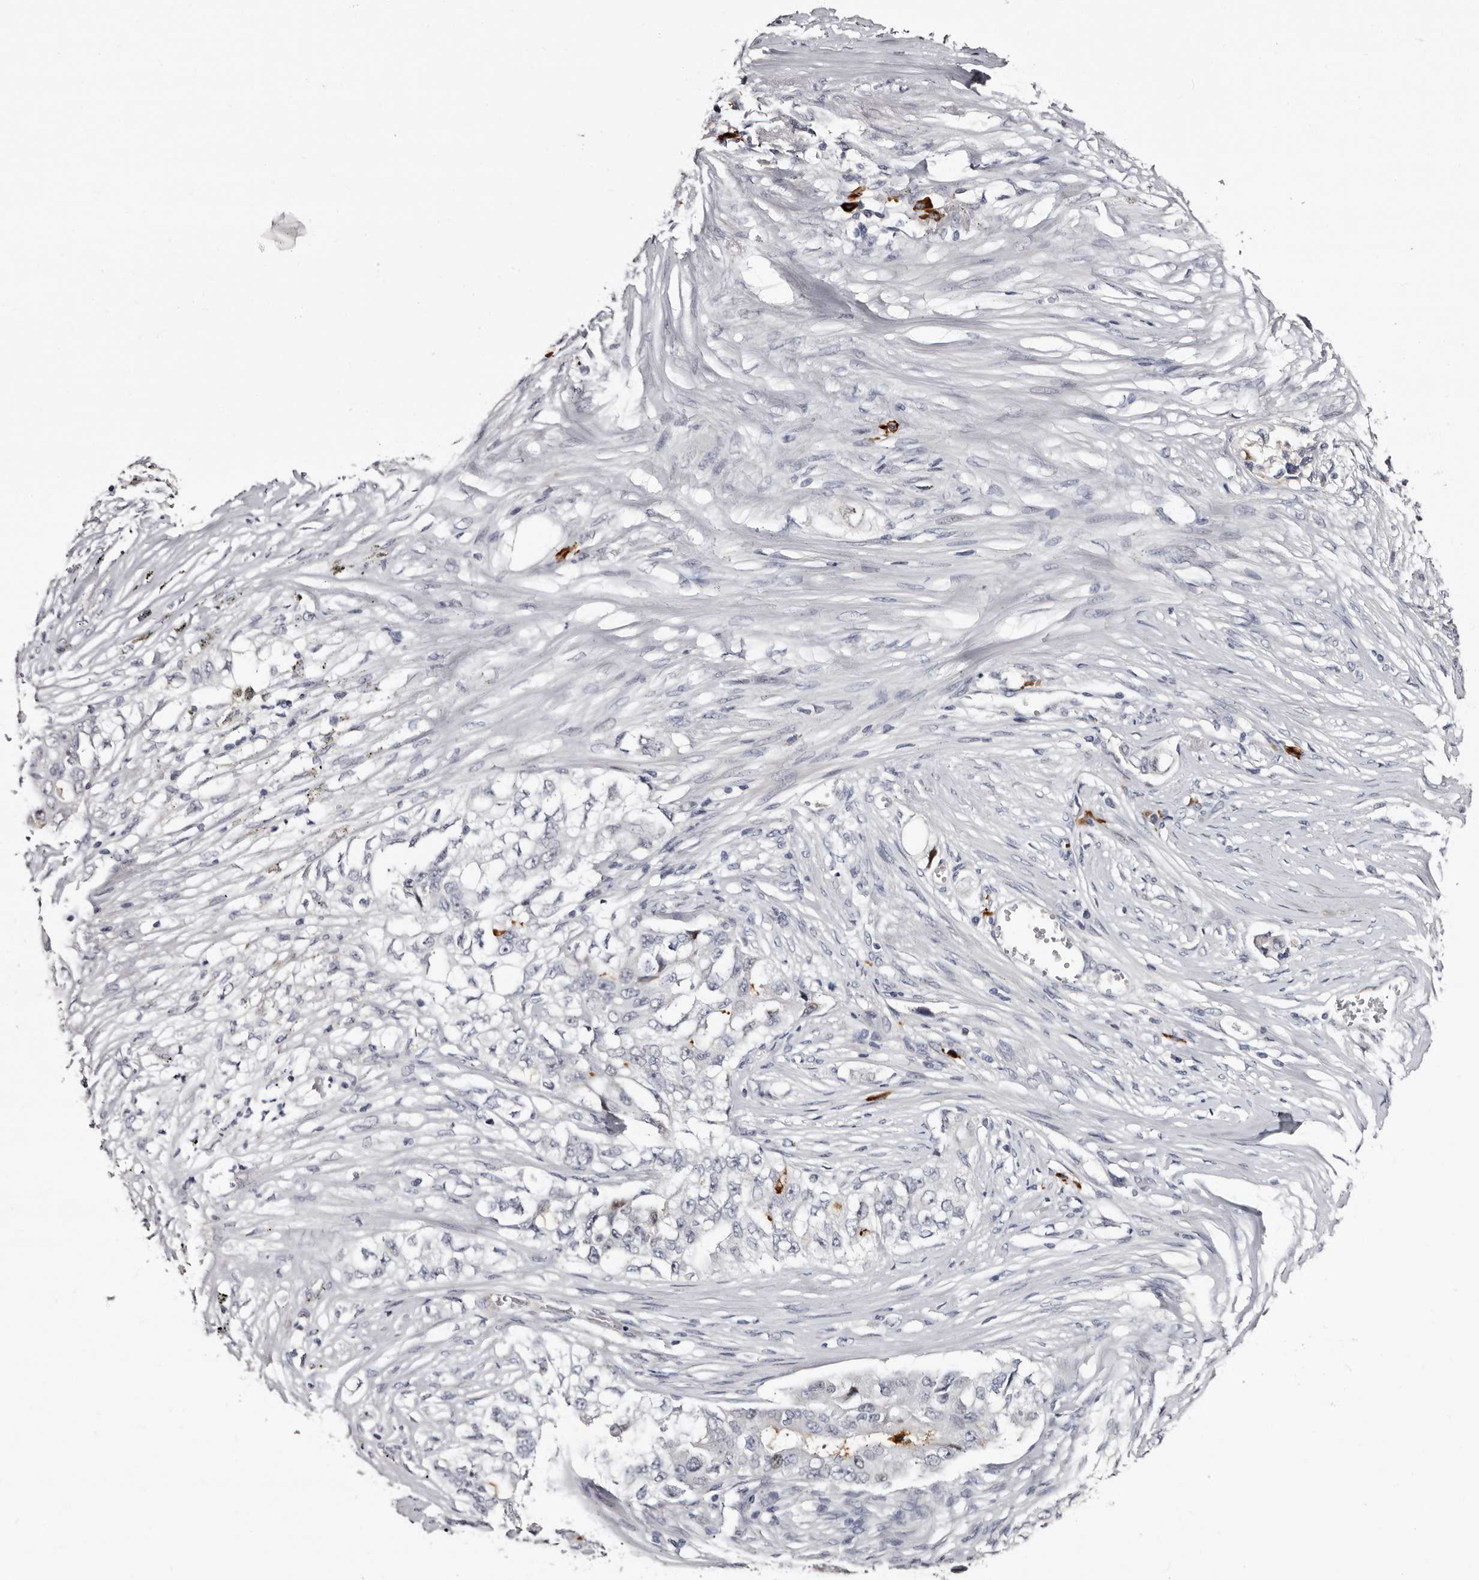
{"staining": {"intensity": "negative", "quantity": "none", "location": "none"}, "tissue": "lung cancer", "cell_type": "Tumor cells", "image_type": "cancer", "snomed": [{"axis": "morphology", "description": "Adenocarcinoma, NOS"}, {"axis": "topography", "description": "Lung"}], "caption": "Immunohistochemistry (IHC) of human adenocarcinoma (lung) reveals no staining in tumor cells.", "gene": "TBC1D22B", "patient": {"sex": "female", "age": 51}}